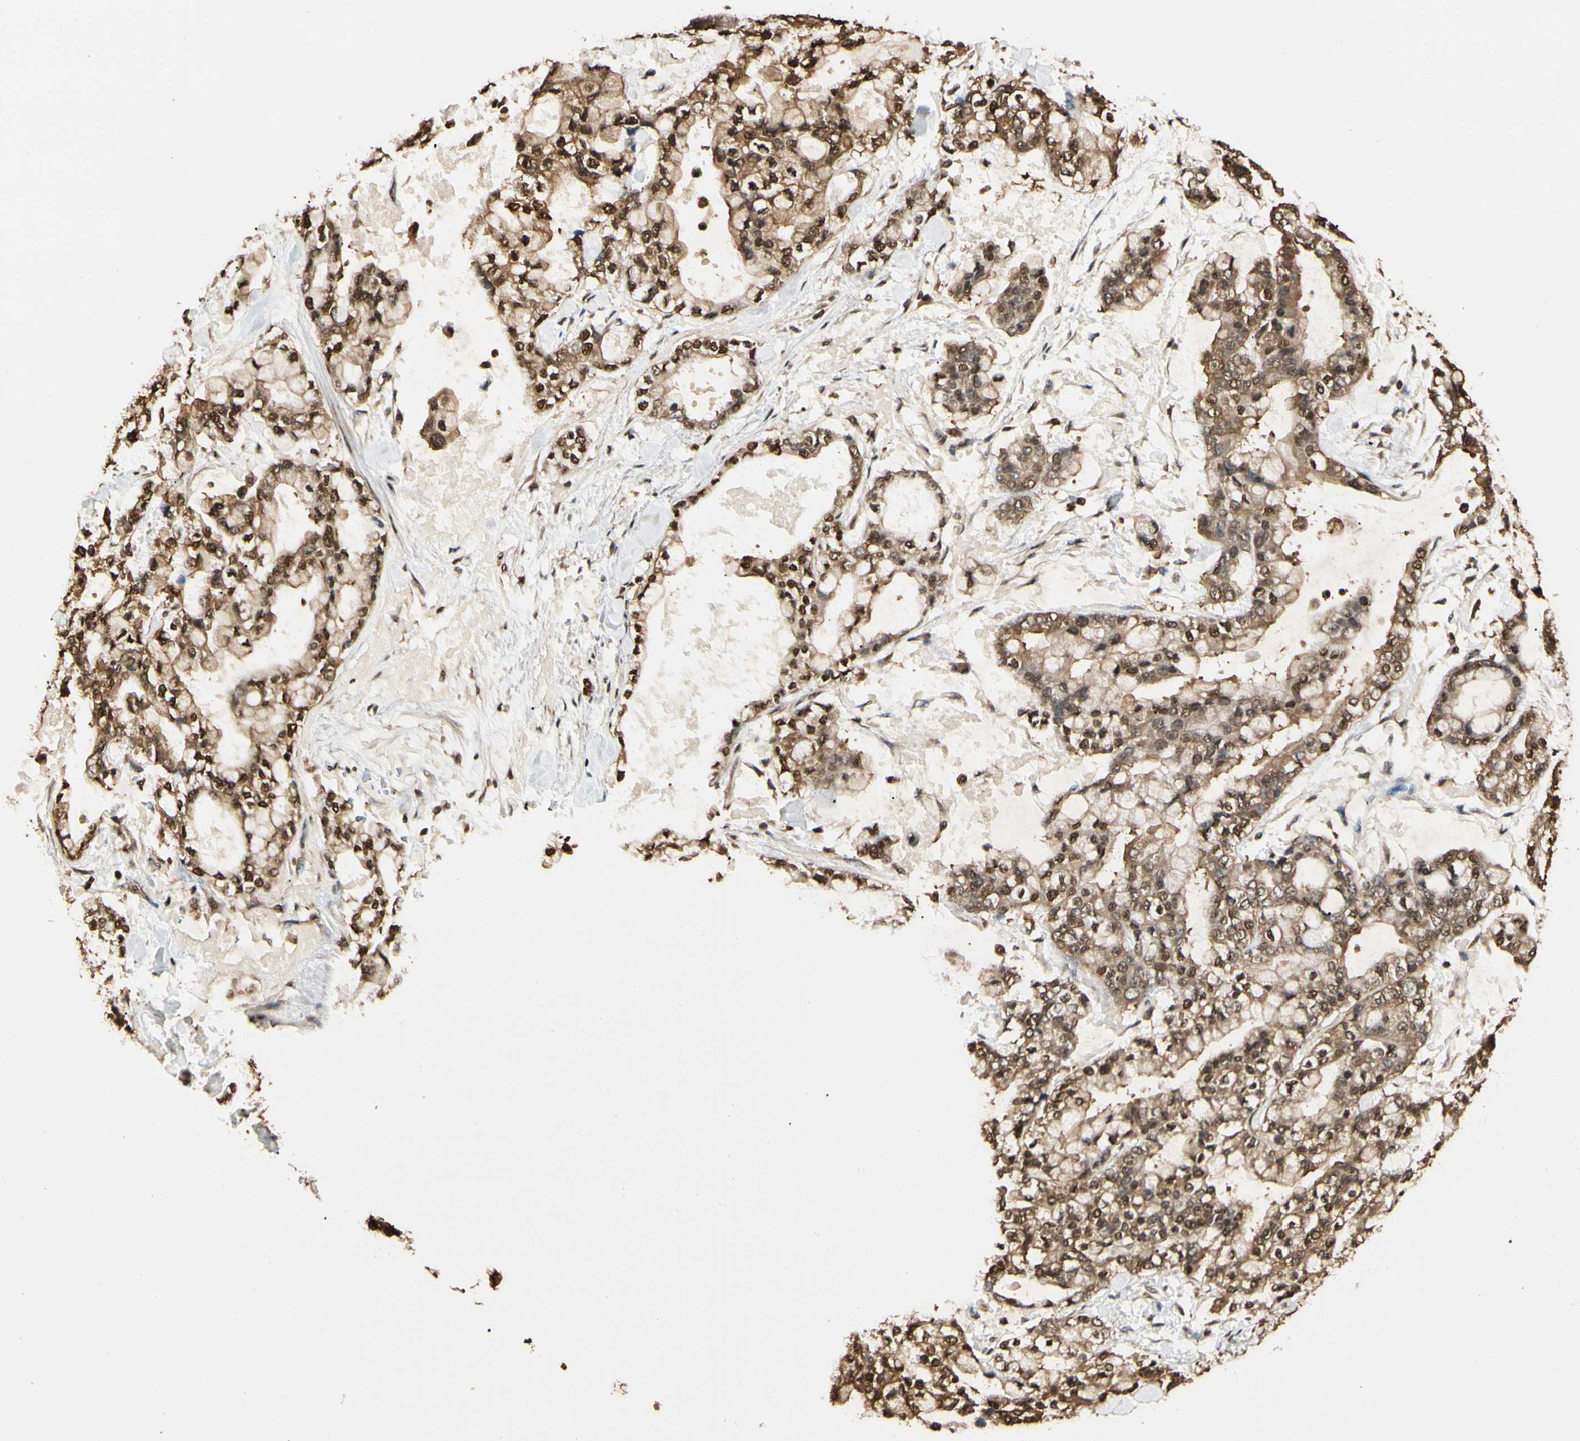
{"staining": {"intensity": "moderate", "quantity": ">75%", "location": "cytoplasmic/membranous,nuclear"}, "tissue": "stomach cancer", "cell_type": "Tumor cells", "image_type": "cancer", "snomed": [{"axis": "morphology", "description": "Normal tissue, NOS"}, {"axis": "morphology", "description": "Adenocarcinoma, NOS"}, {"axis": "topography", "description": "Stomach, upper"}, {"axis": "topography", "description": "Stomach"}], "caption": "Approximately >75% of tumor cells in human stomach cancer (adenocarcinoma) demonstrate moderate cytoplasmic/membranous and nuclear protein expression as visualized by brown immunohistochemical staining.", "gene": "PNCK", "patient": {"sex": "male", "age": 76}}